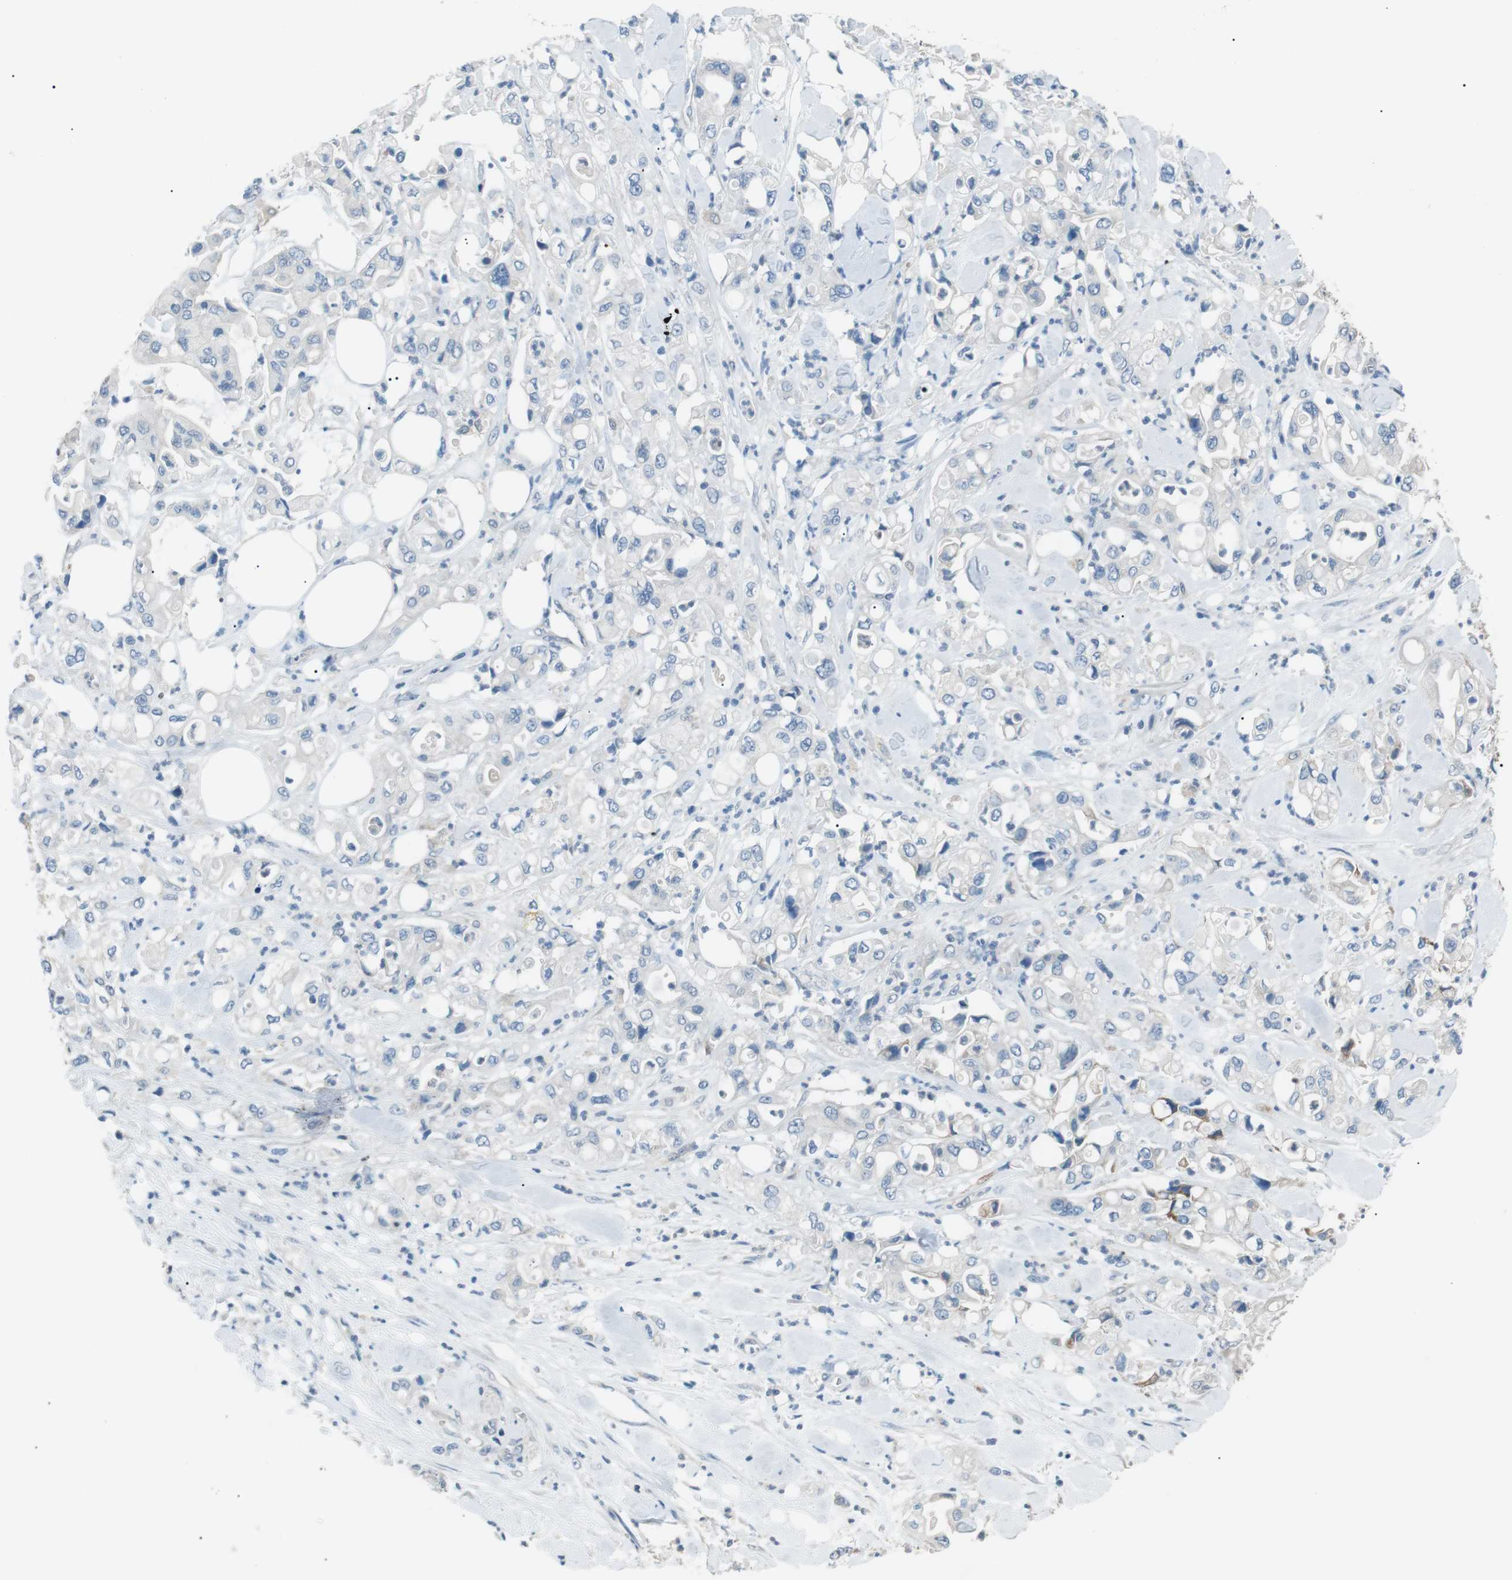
{"staining": {"intensity": "negative", "quantity": "none", "location": "none"}, "tissue": "pancreatic cancer", "cell_type": "Tumor cells", "image_type": "cancer", "snomed": [{"axis": "morphology", "description": "Adenocarcinoma, NOS"}, {"axis": "topography", "description": "Pancreas"}], "caption": "There is no significant expression in tumor cells of pancreatic cancer. The staining is performed using DAB (3,3'-diaminobenzidine) brown chromogen with nuclei counter-stained in using hematoxylin.", "gene": "CDH26", "patient": {"sex": "male", "age": 70}}